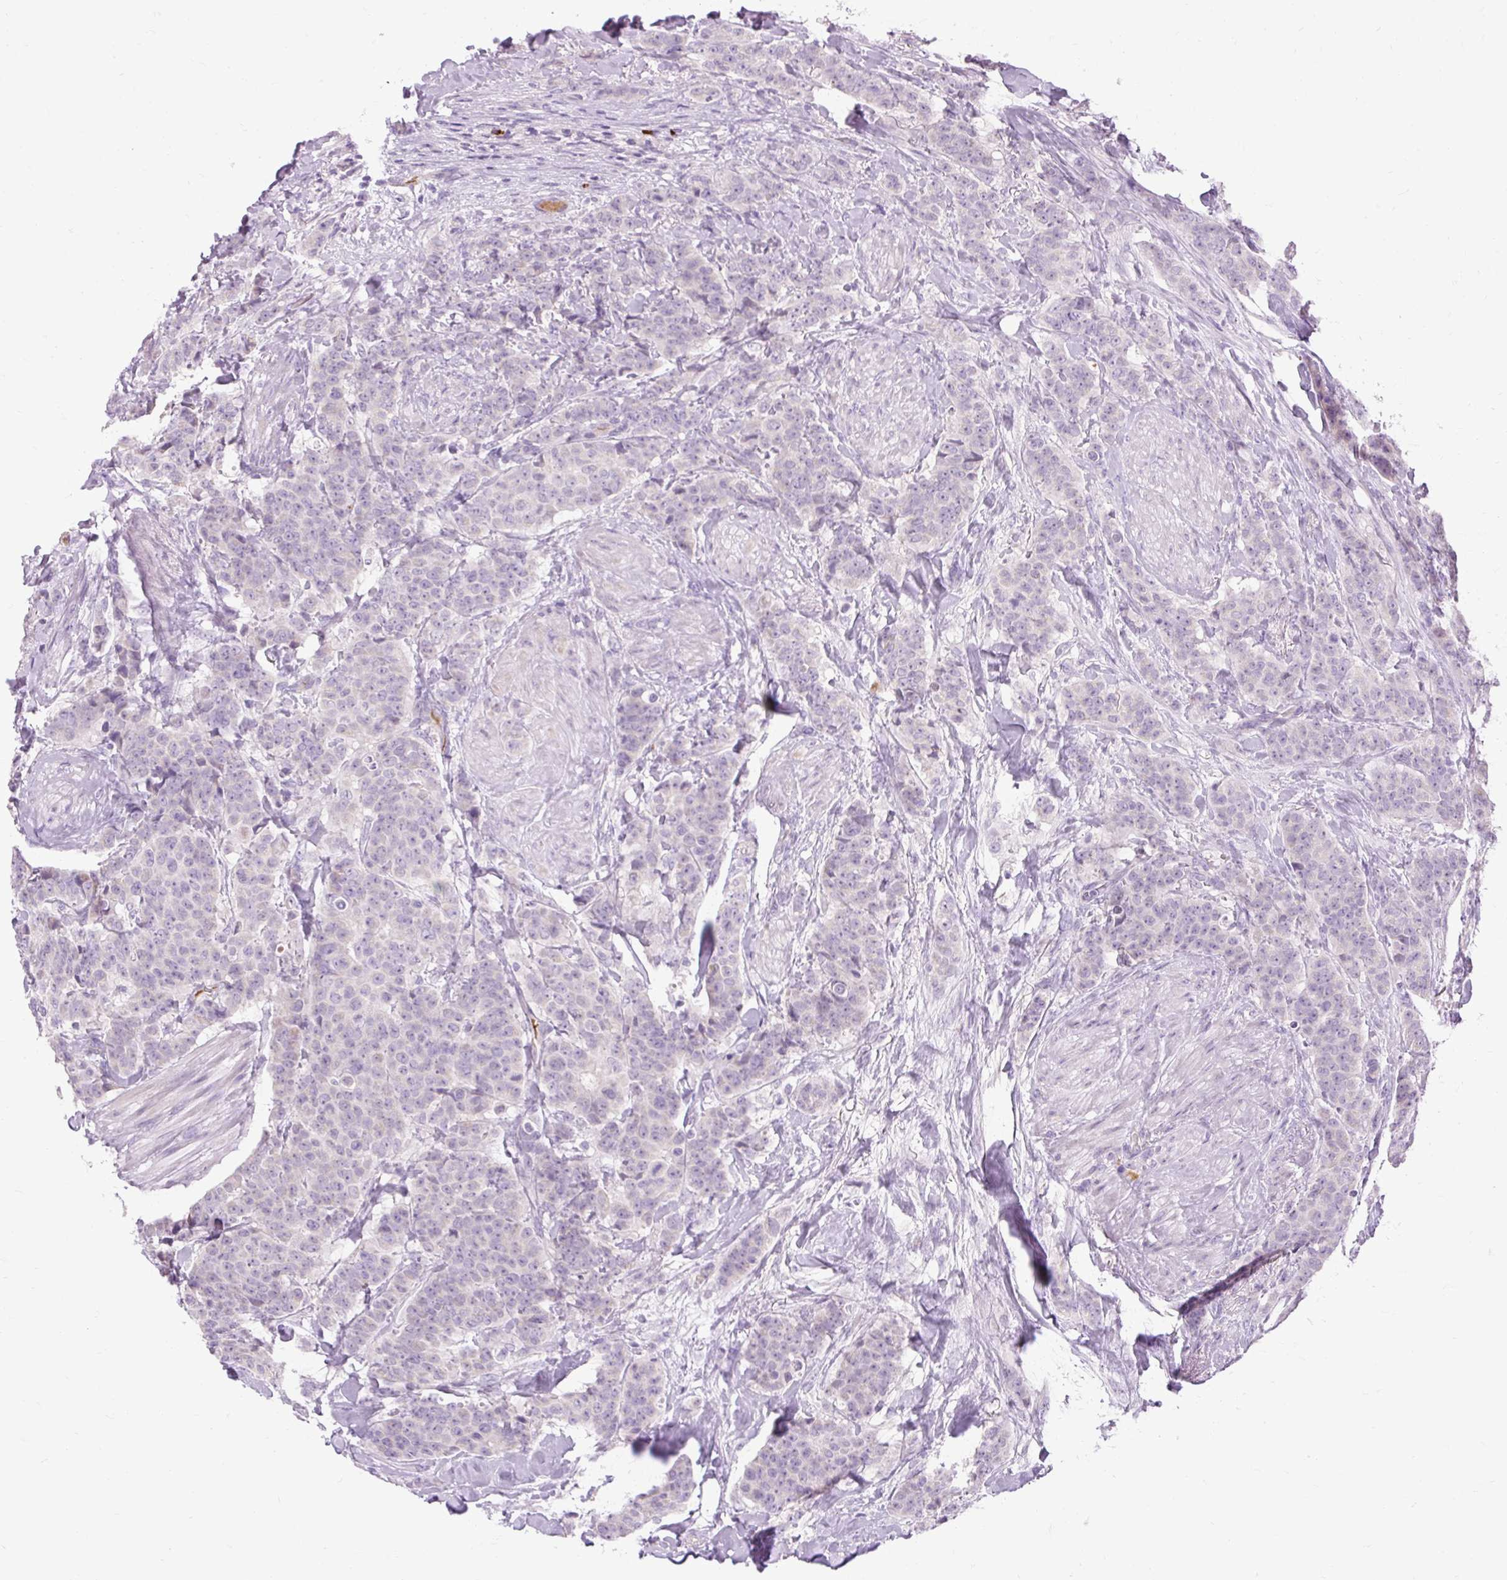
{"staining": {"intensity": "negative", "quantity": "none", "location": "none"}, "tissue": "breast cancer", "cell_type": "Tumor cells", "image_type": "cancer", "snomed": [{"axis": "morphology", "description": "Duct carcinoma"}, {"axis": "topography", "description": "Breast"}], "caption": "Tumor cells are negative for brown protein staining in breast cancer (infiltrating ductal carcinoma).", "gene": "ARRDC2", "patient": {"sex": "female", "age": 40}}